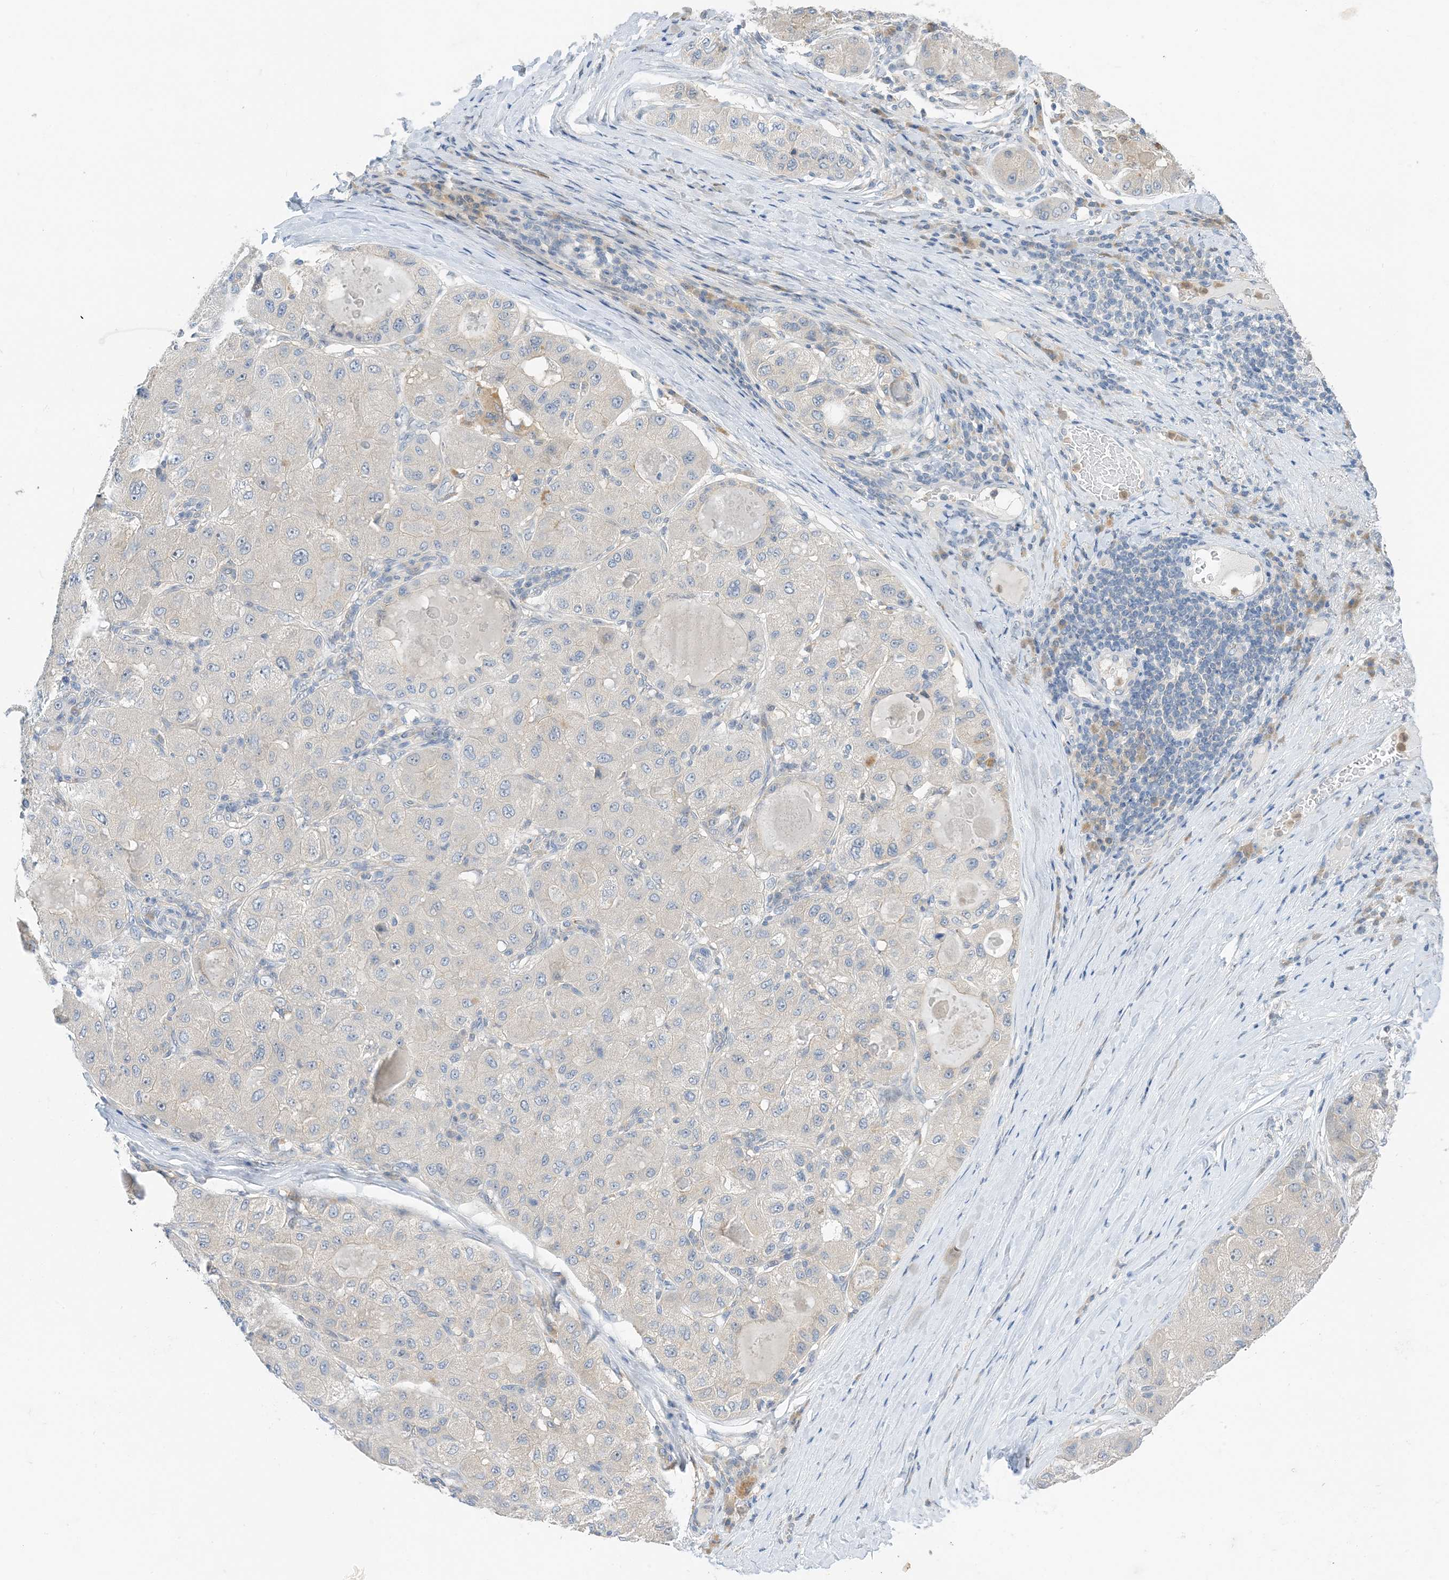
{"staining": {"intensity": "negative", "quantity": "none", "location": "none"}, "tissue": "liver cancer", "cell_type": "Tumor cells", "image_type": "cancer", "snomed": [{"axis": "morphology", "description": "Carcinoma, Hepatocellular, NOS"}, {"axis": "topography", "description": "Liver"}], "caption": "Tumor cells show no significant staining in liver cancer (hepatocellular carcinoma).", "gene": "KIFBP", "patient": {"sex": "male", "age": 80}}